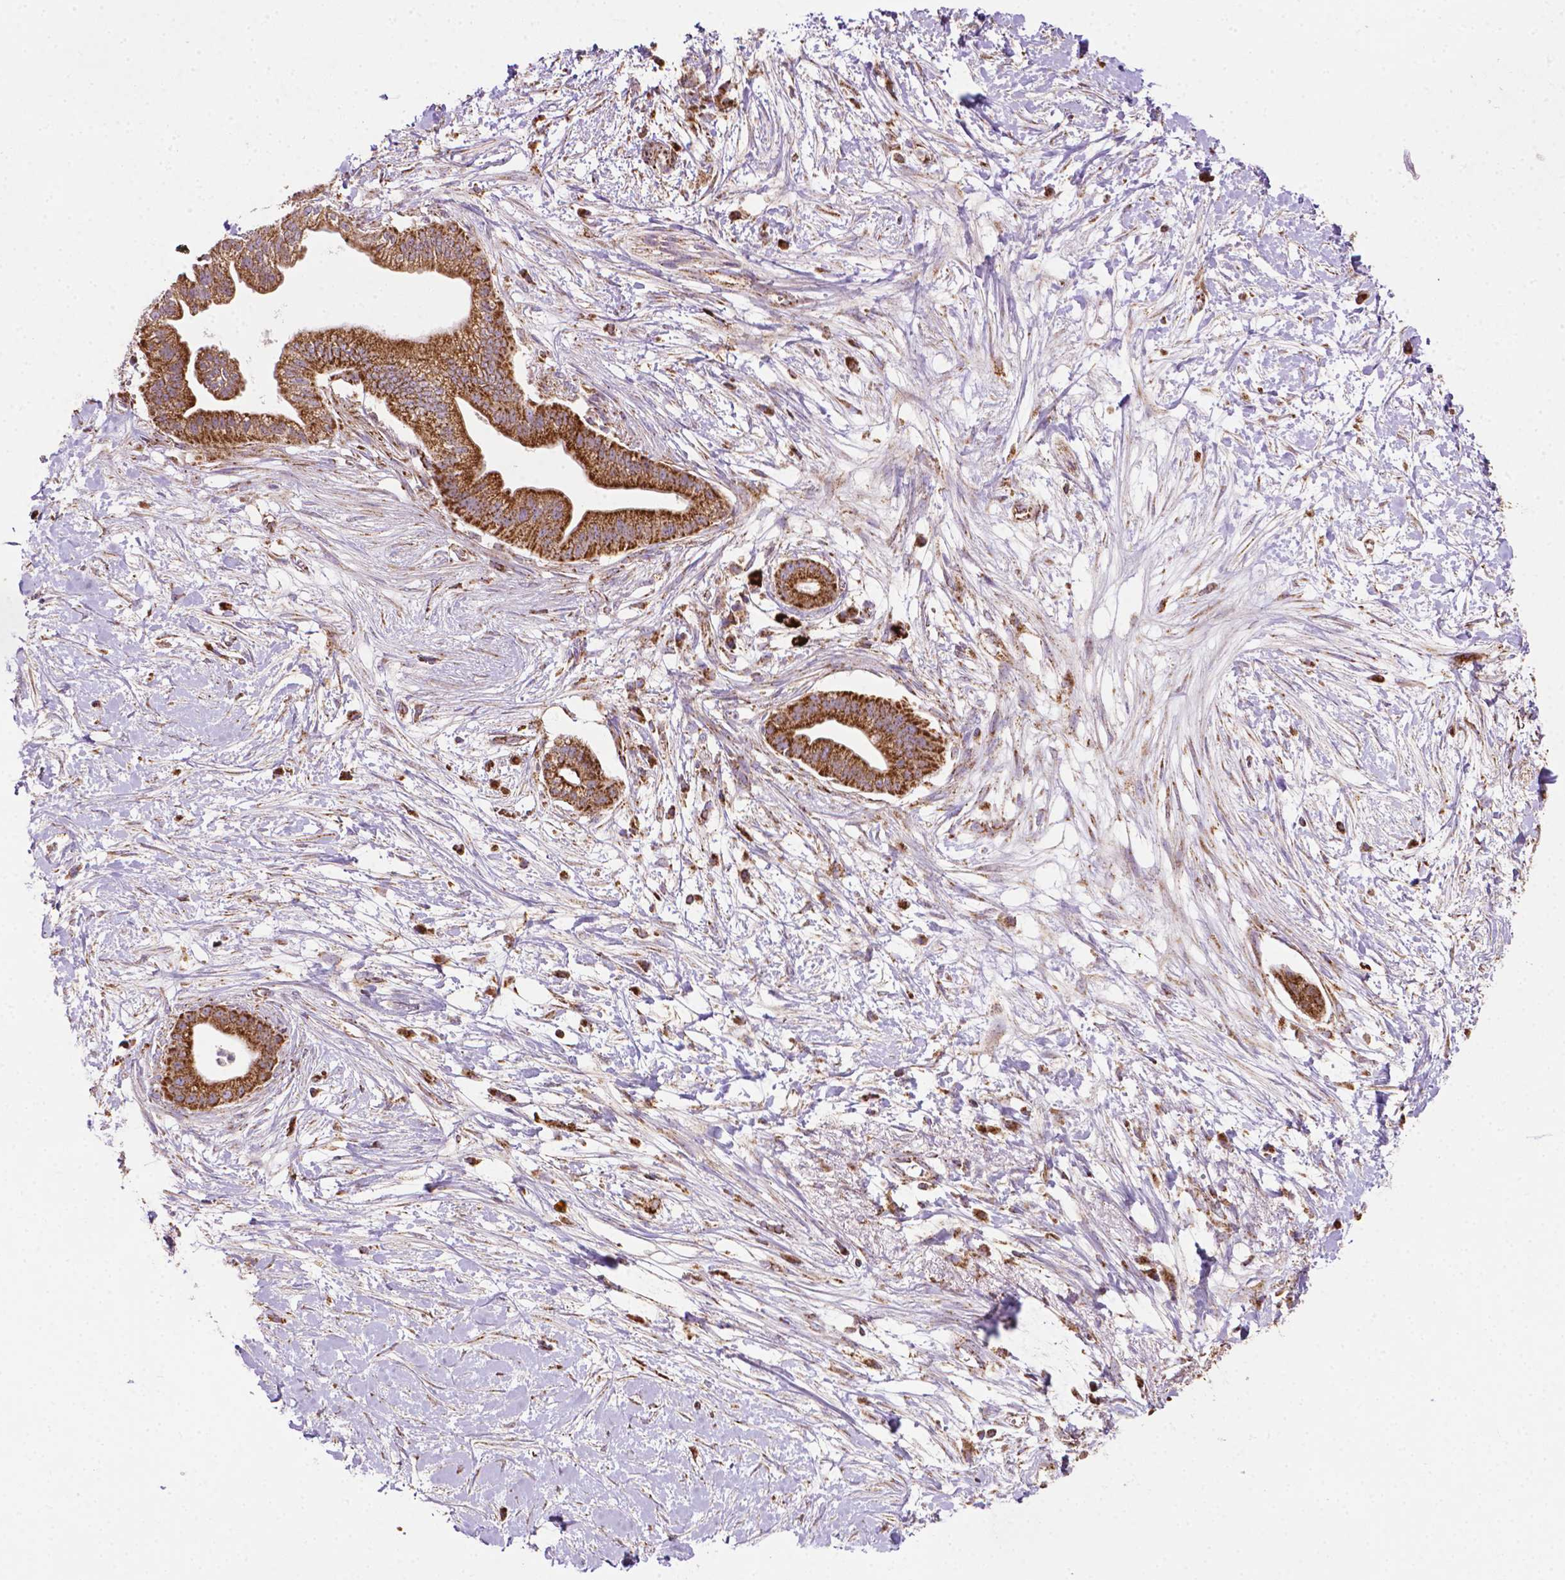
{"staining": {"intensity": "strong", "quantity": ">75%", "location": "cytoplasmic/membranous"}, "tissue": "pancreatic cancer", "cell_type": "Tumor cells", "image_type": "cancer", "snomed": [{"axis": "morphology", "description": "Normal tissue, NOS"}, {"axis": "morphology", "description": "Adenocarcinoma, NOS"}, {"axis": "topography", "description": "Lymph node"}, {"axis": "topography", "description": "Pancreas"}], "caption": "The histopathology image reveals immunohistochemical staining of pancreatic cancer (adenocarcinoma). There is strong cytoplasmic/membranous positivity is appreciated in about >75% of tumor cells.", "gene": "ILVBL", "patient": {"sex": "female", "age": 58}}